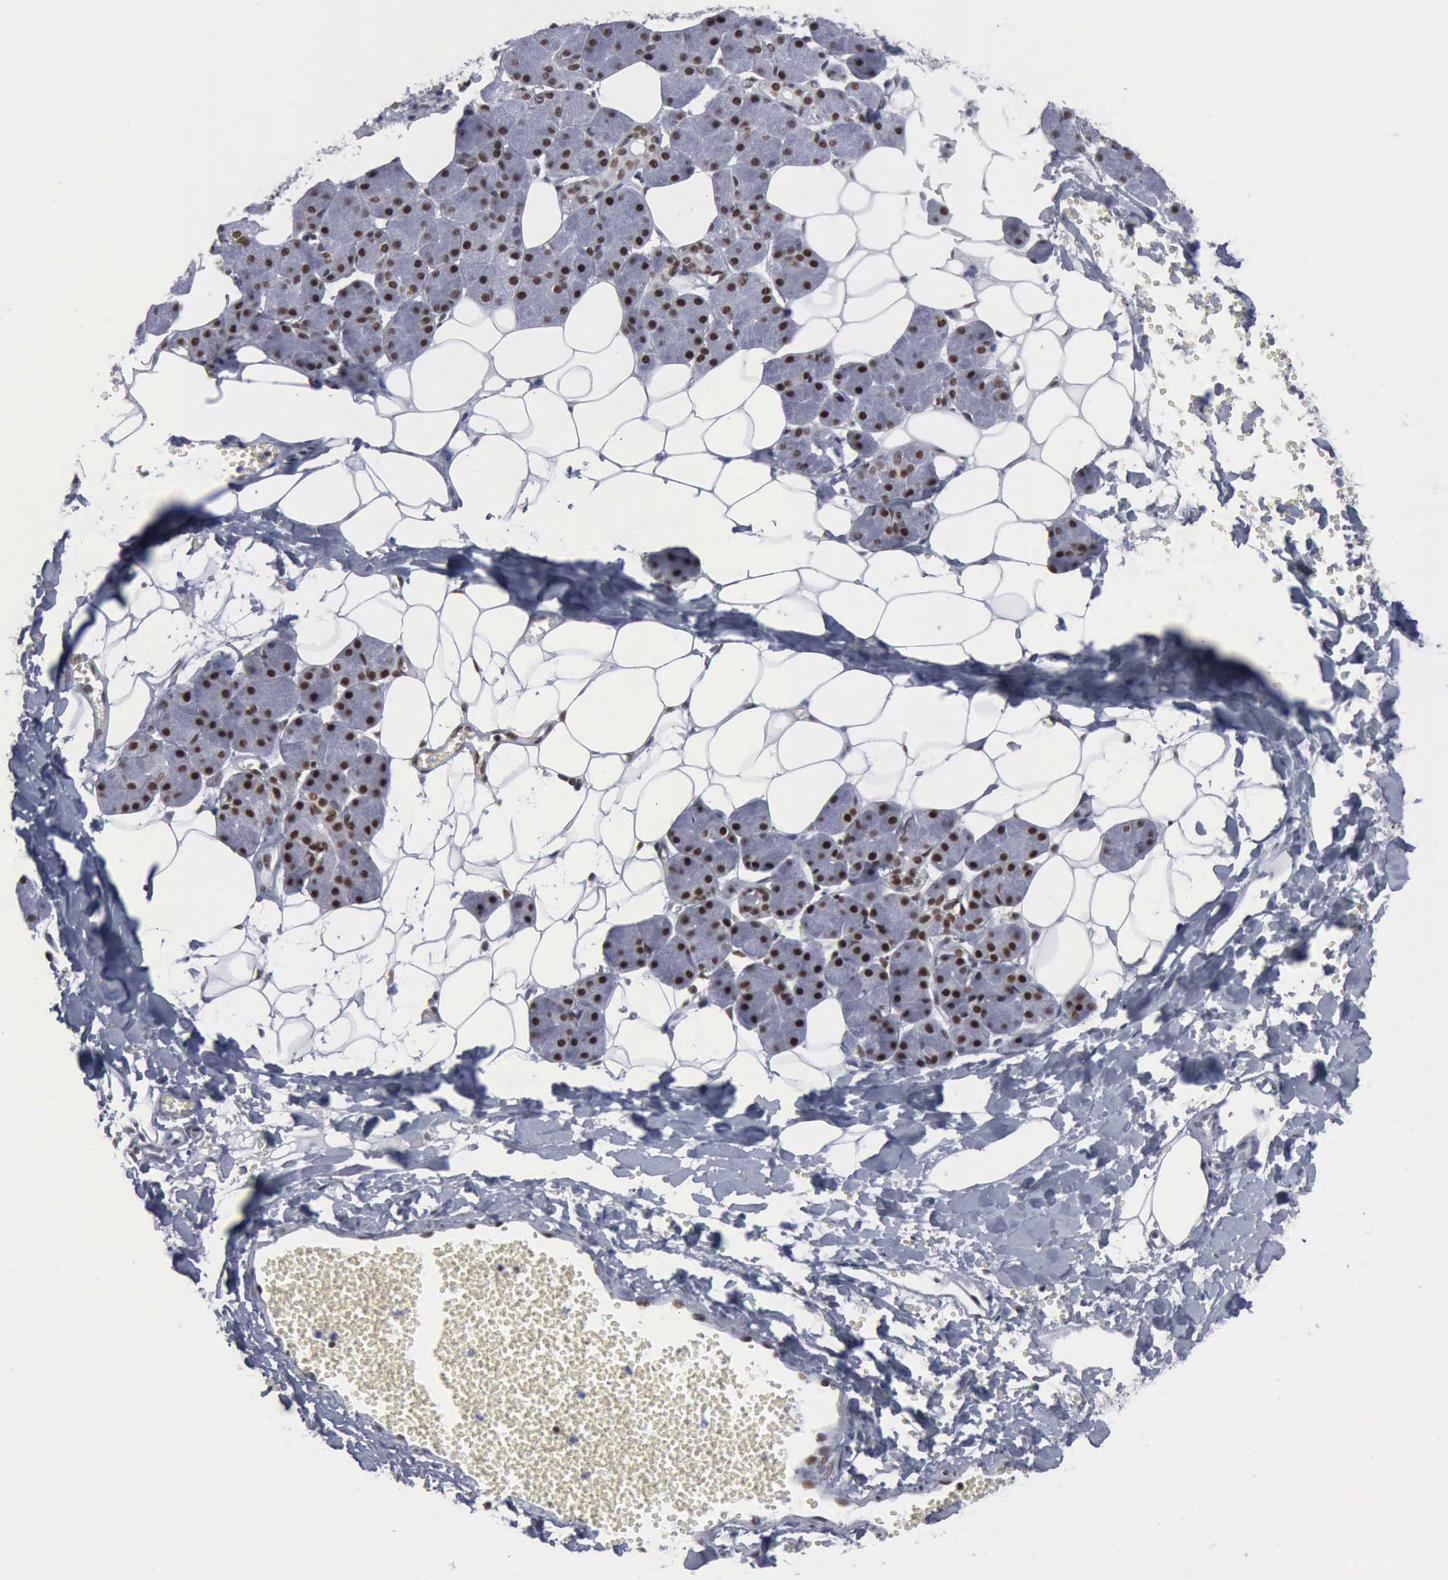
{"staining": {"intensity": "weak", "quantity": ">75%", "location": "nuclear"}, "tissue": "salivary gland", "cell_type": "Glandular cells", "image_type": "normal", "snomed": [{"axis": "morphology", "description": "Normal tissue, NOS"}, {"axis": "morphology", "description": "Adenoma, NOS"}, {"axis": "topography", "description": "Salivary gland"}], "caption": "DAB (3,3'-diaminobenzidine) immunohistochemical staining of unremarkable human salivary gland reveals weak nuclear protein staining in approximately >75% of glandular cells.", "gene": "XPA", "patient": {"sex": "female", "age": 32}}